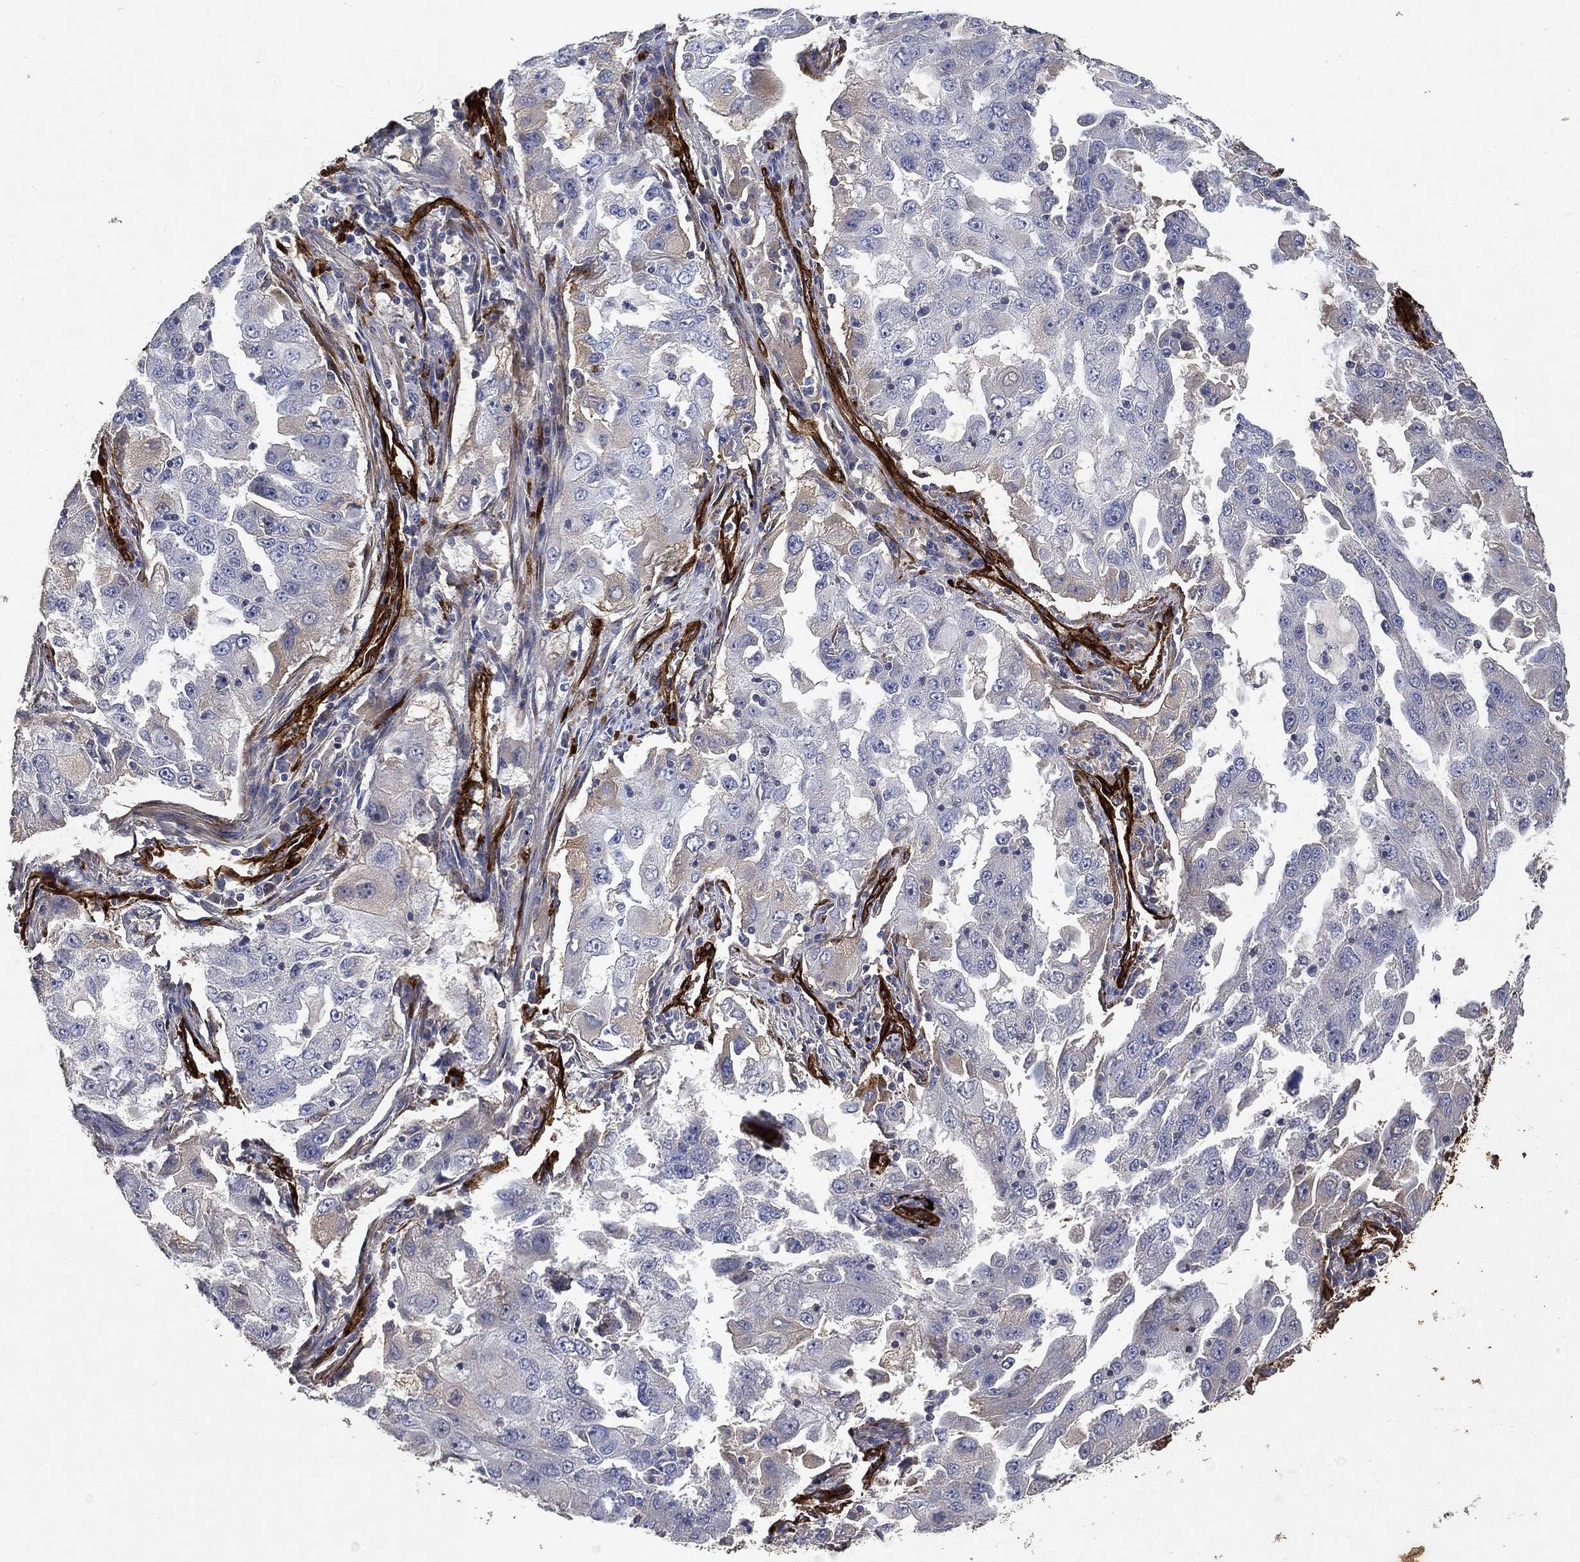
{"staining": {"intensity": "negative", "quantity": "none", "location": "none"}, "tissue": "lung cancer", "cell_type": "Tumor cells", "image_type": "cancer", "snomed": [{"axis": "morphology", "description": "Adenocarcinoma, NOS"}, {"axis": "topography", "description": "Lung"}], "caption": "The micrograph demonstrates no staining of tumor cells in lung cancer (adenocarcinoma). The staining was performed using DAB (3,3'-diaminobenzidine) to visualize the protein expression in brown, while the nuclei were stained in blue with hematoxylin (Magnification: 20x).", "gene": "COL4A2", "patient": {"sex": "female", "age": 61}}